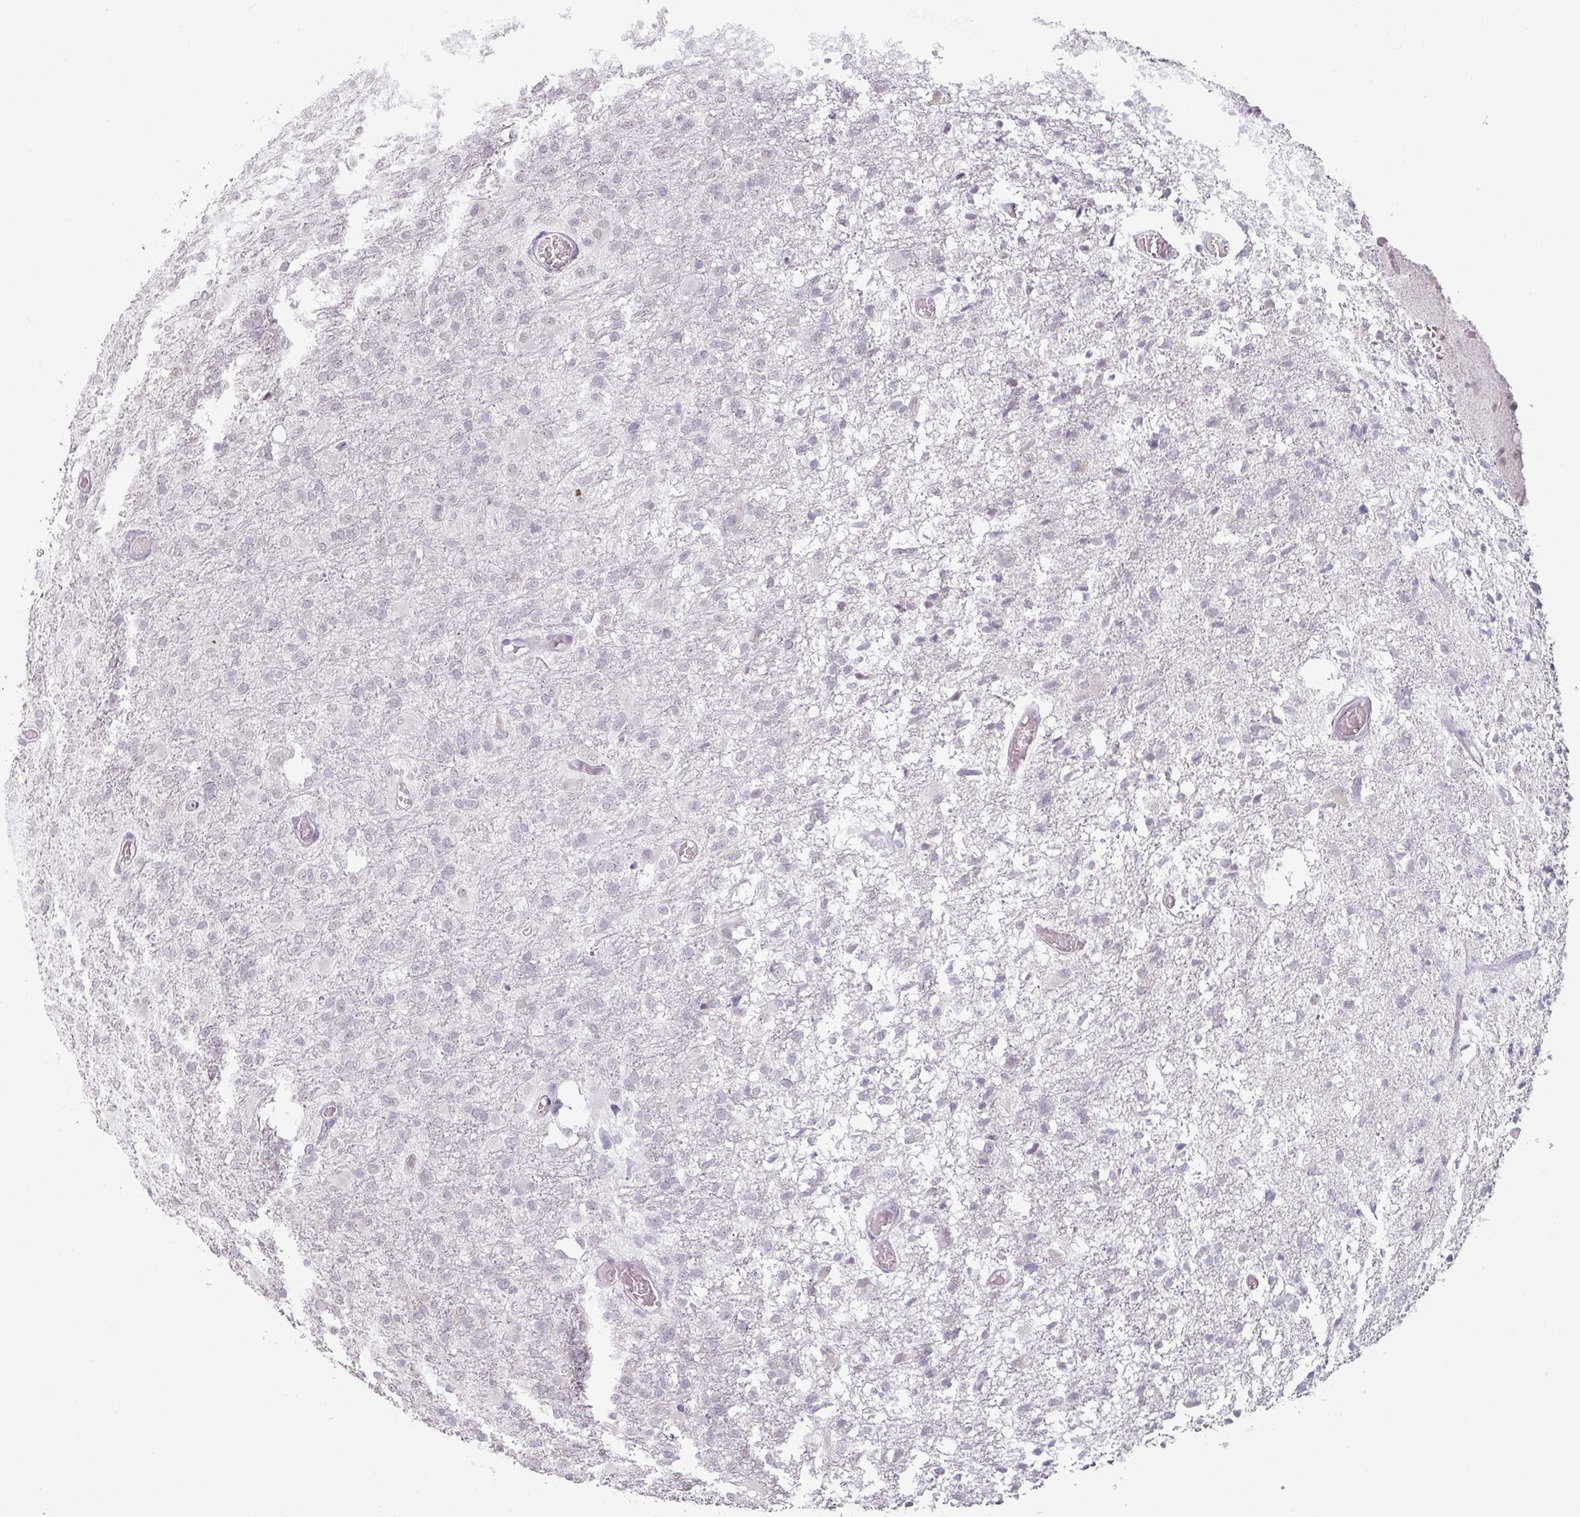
{"staining": {"intensity": "negative", "quantity": "none", "location": "none"}, "tissue": "glioma", "cell_type": "Tumor cells", "image_type": "cancer", "snomed": [{"axis": "morphology", "description": "Glioma, malignant, High grade"}, {"axis": "topography", "description": "Brain"}], "caption": "Glioma was stained to show a protein in brown. There is no significant expression in tumor cells.", "gene": "SPRR1A", "patient": {"sex": "female", "age": 74}}